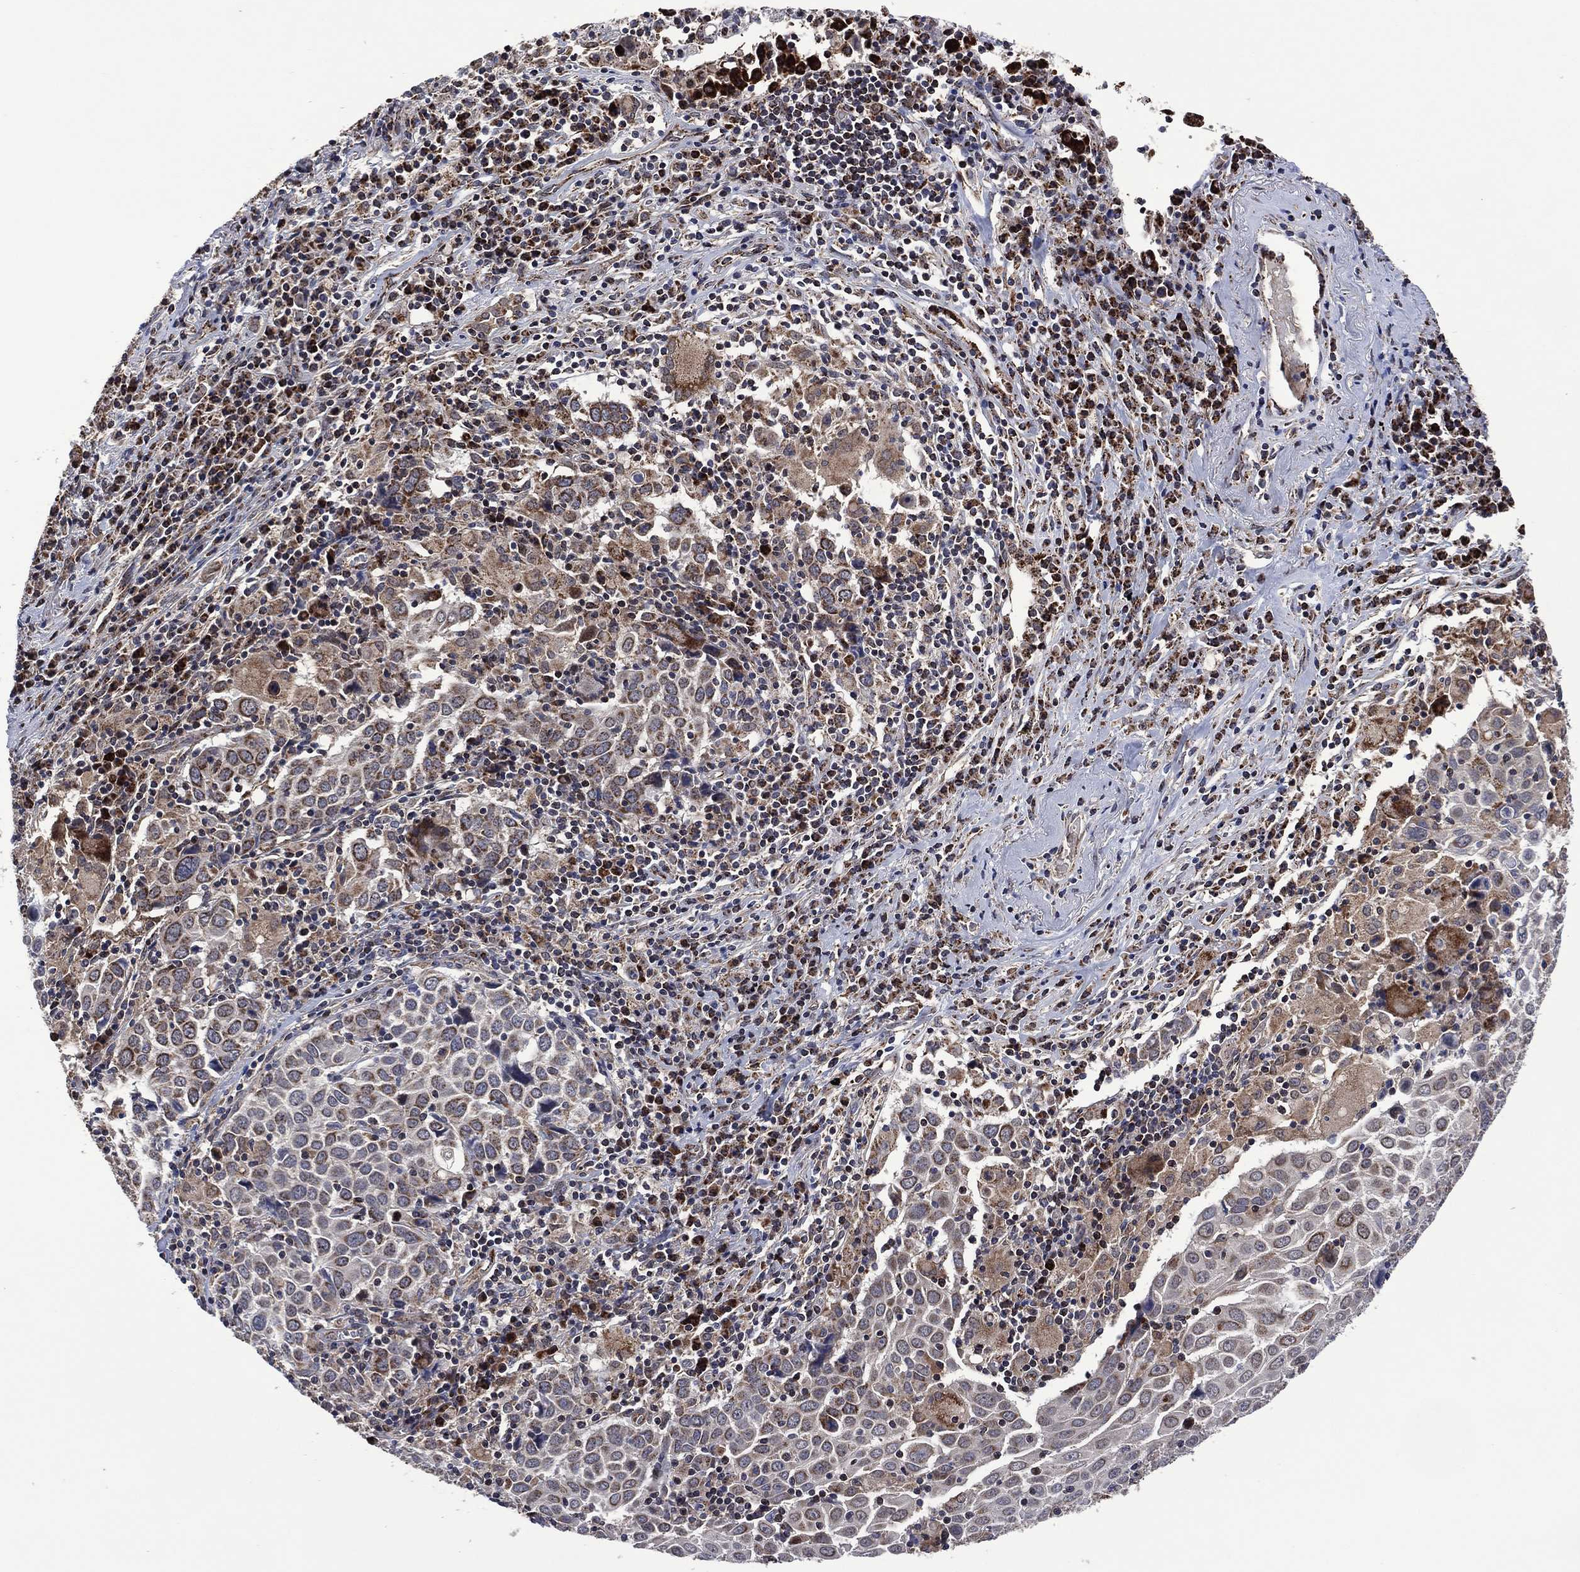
{"staining": {"intensity": "moderate", "quantity": "<25%", "location": "cytoplasmic/membranous"}, "tissue": "lung cancer", "cell_type": "Tumor cells", "image_type": "cancer", "snomed": [{"axis": "morphology", "description": "Squamous cell carcinoma, NOS"}, {"axis": "topography", "description": "Lung"}], "caption": "Immunohistochemistry (IHC) of lung squamous cell carcinoma displays low levels of moderate cytoplasmic/membranous expression in about <25% of tumor cells.", "gene": "HTD2", "patient": {"sex": "male", "age": 57}}